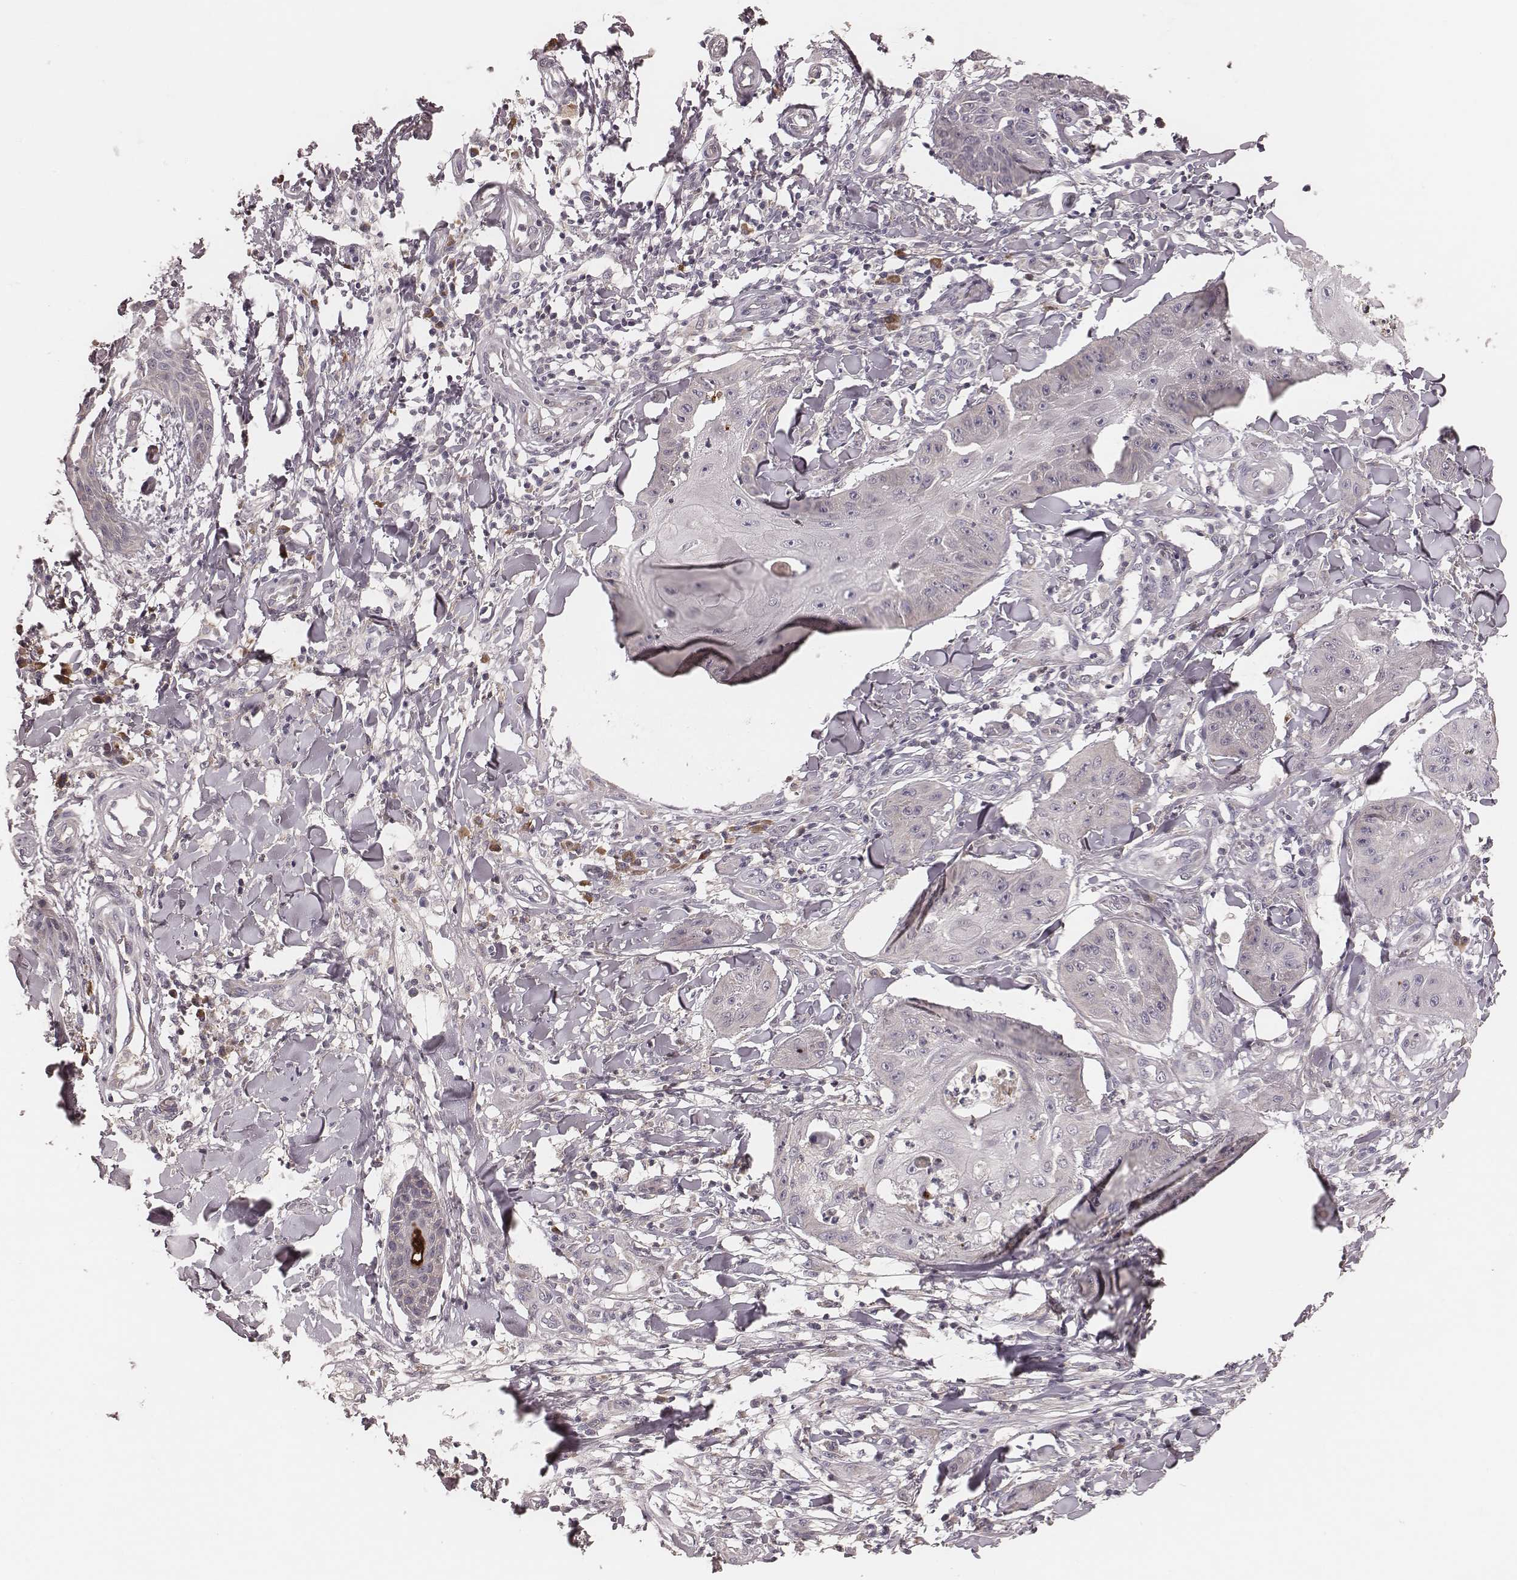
{"staining": {"intensity": "negative", "quantity": "none", "location": "none"}, "tissue": "skin cancer", "cell_type": "Tumor cells", "image_type": "cancer", "snomed": [{"axis": "morphology", "description": "Squamous cell carcinoma, NOS"}, {"axis": "topography", "description": "Skin"}], "caption": "IHC micrograph of neoplastic tissue: human skin cancer (squamous cell carcinoma) stained with DAB reveals no significant protein positivity in tumor cells.", "gene": "P2RX5", "patient": {"sex": "male", "age": 70}}